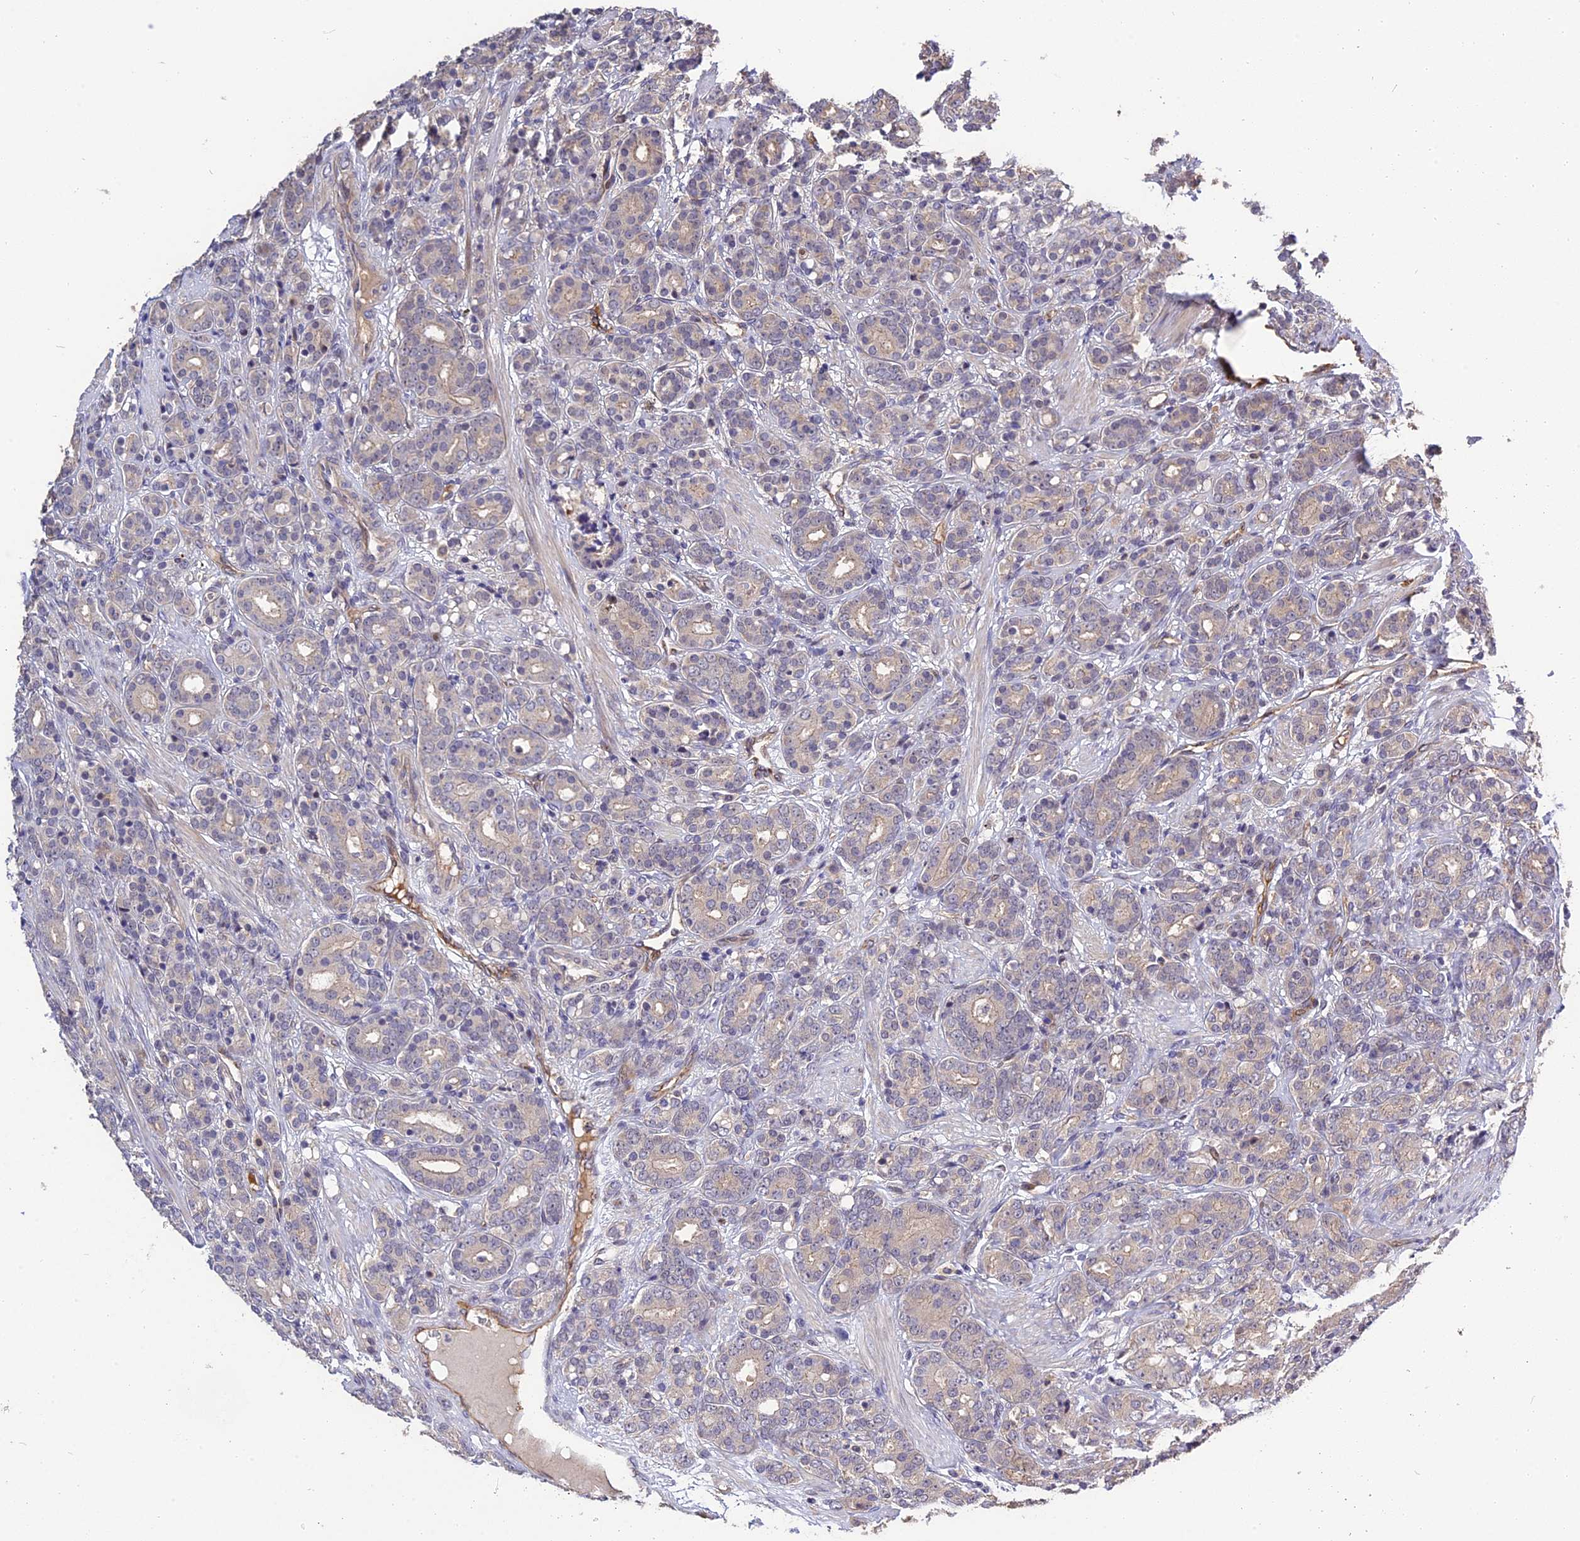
{"staining": {"intensity": "negative", "quantity": "none", "location": "none"}, "tissue": "prostate cancer", "cell_type": "Tumor cells", "image_type": "cancer", "snomed": [{"axis": "morphology", "description": "Adenocarcinoma, High grade"}, {"axis": "topography", "description": "Prostate"}], "caption": "Prostate high-grade adenocarcinoma was stained to show a protein in brown. There is no significant positivity in tumor cells.", "gene": "MFSD2A", "patient": {"sex": "male", "age": 62}}